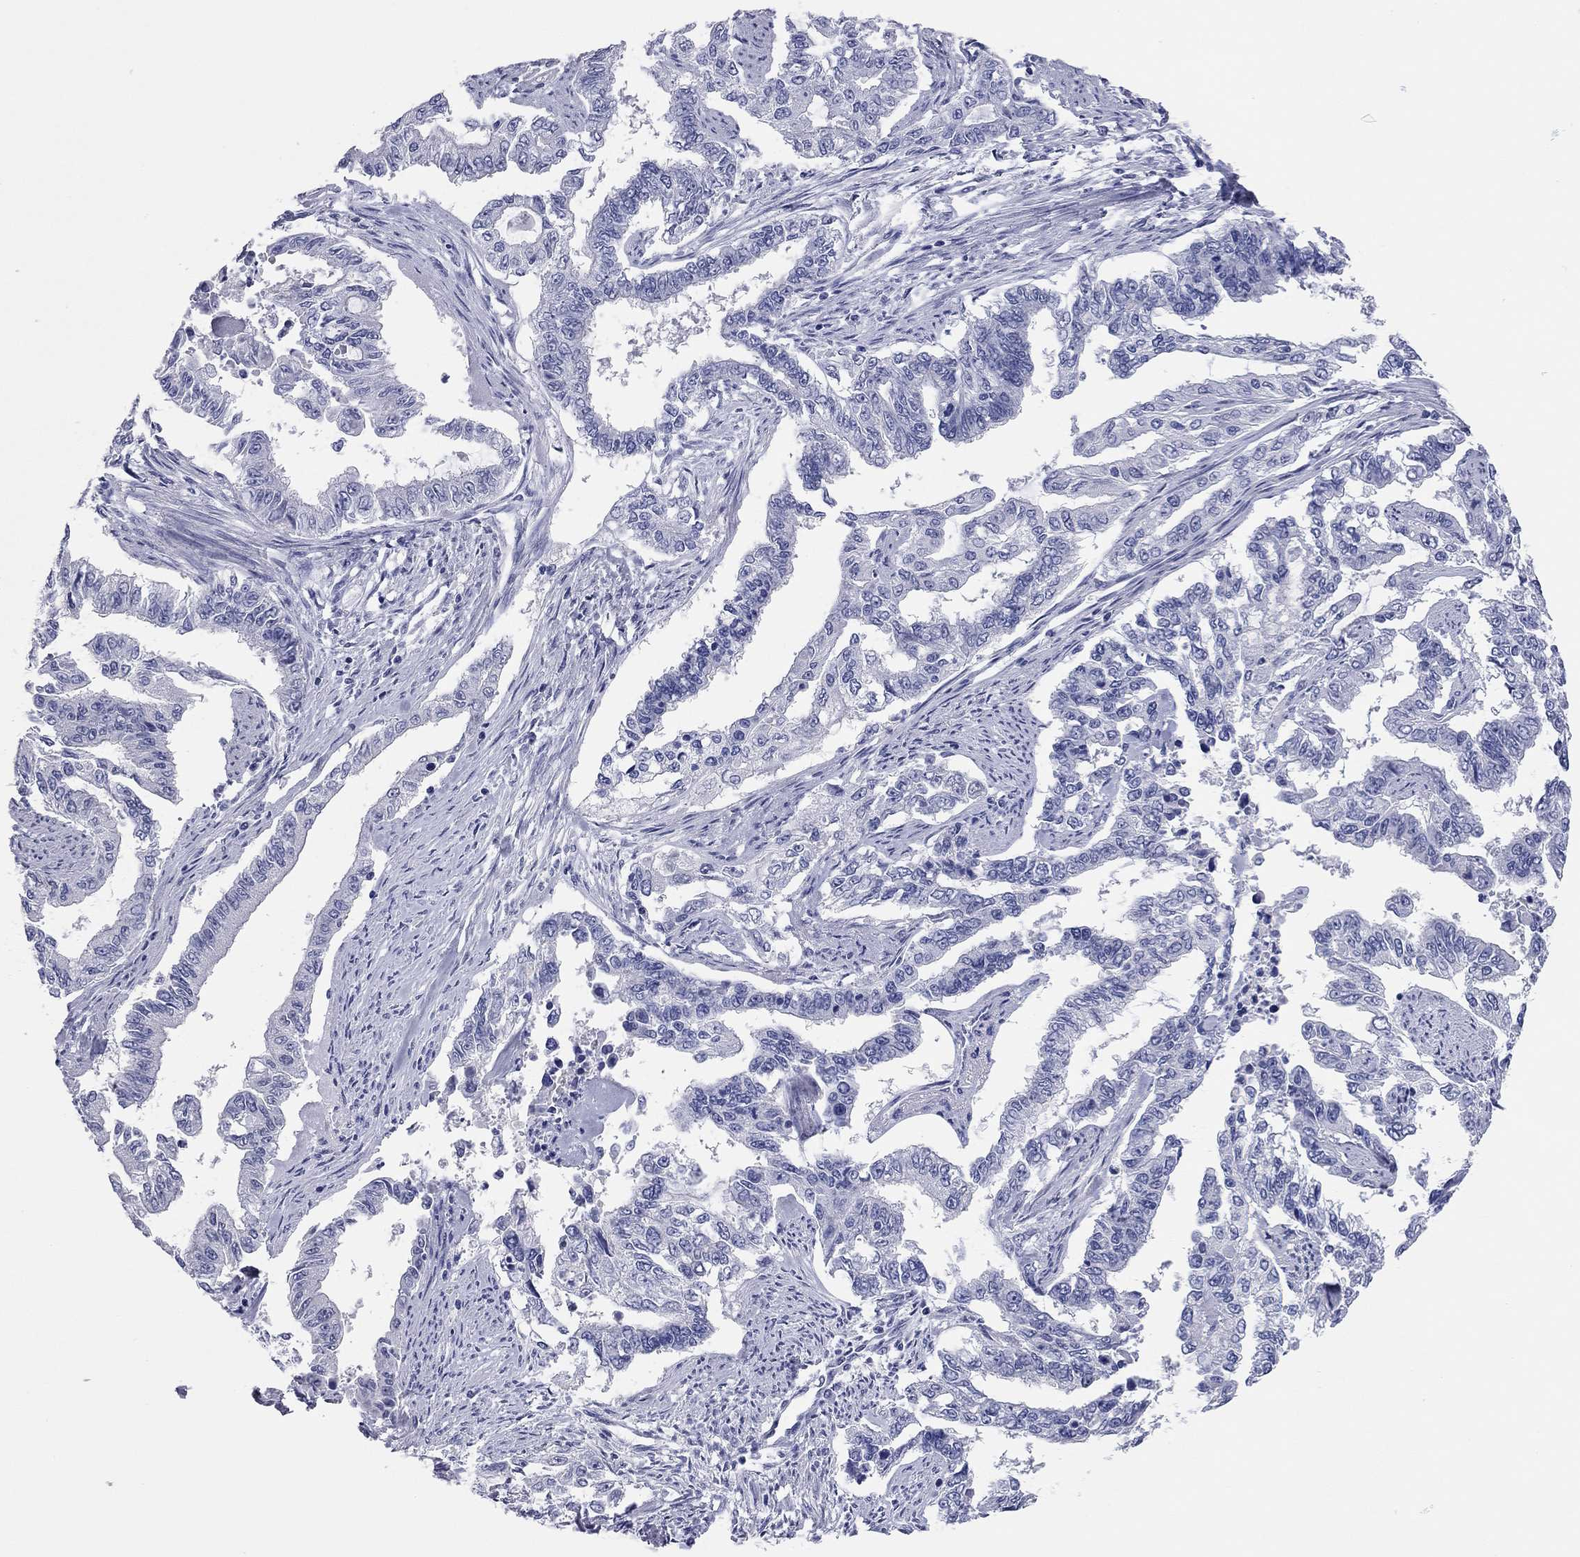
{"staining": {"intensity": "negative", "quantity": "none", "location": "none"}, "tissue": "endometrial cancer", "cell_type": "Tumor cells", "image_type": "cancer", "snomed": [{"axis": "morphology", "description": "Adenocarcinoma, NOS"}, {"axis": "topography", "description": "Uterus"}], "caption": "A photomicrograph of endometrial cancer (adenocarcinoma) stained for a protein reveals no brown staining in tumor cells. Brightfield microscopy of IHC stained with DAB (brown) and hematoxylin (blue), captured at high magnification.", "gene": "TMEM221", "patient": {"sex": "female", "age": 59}}